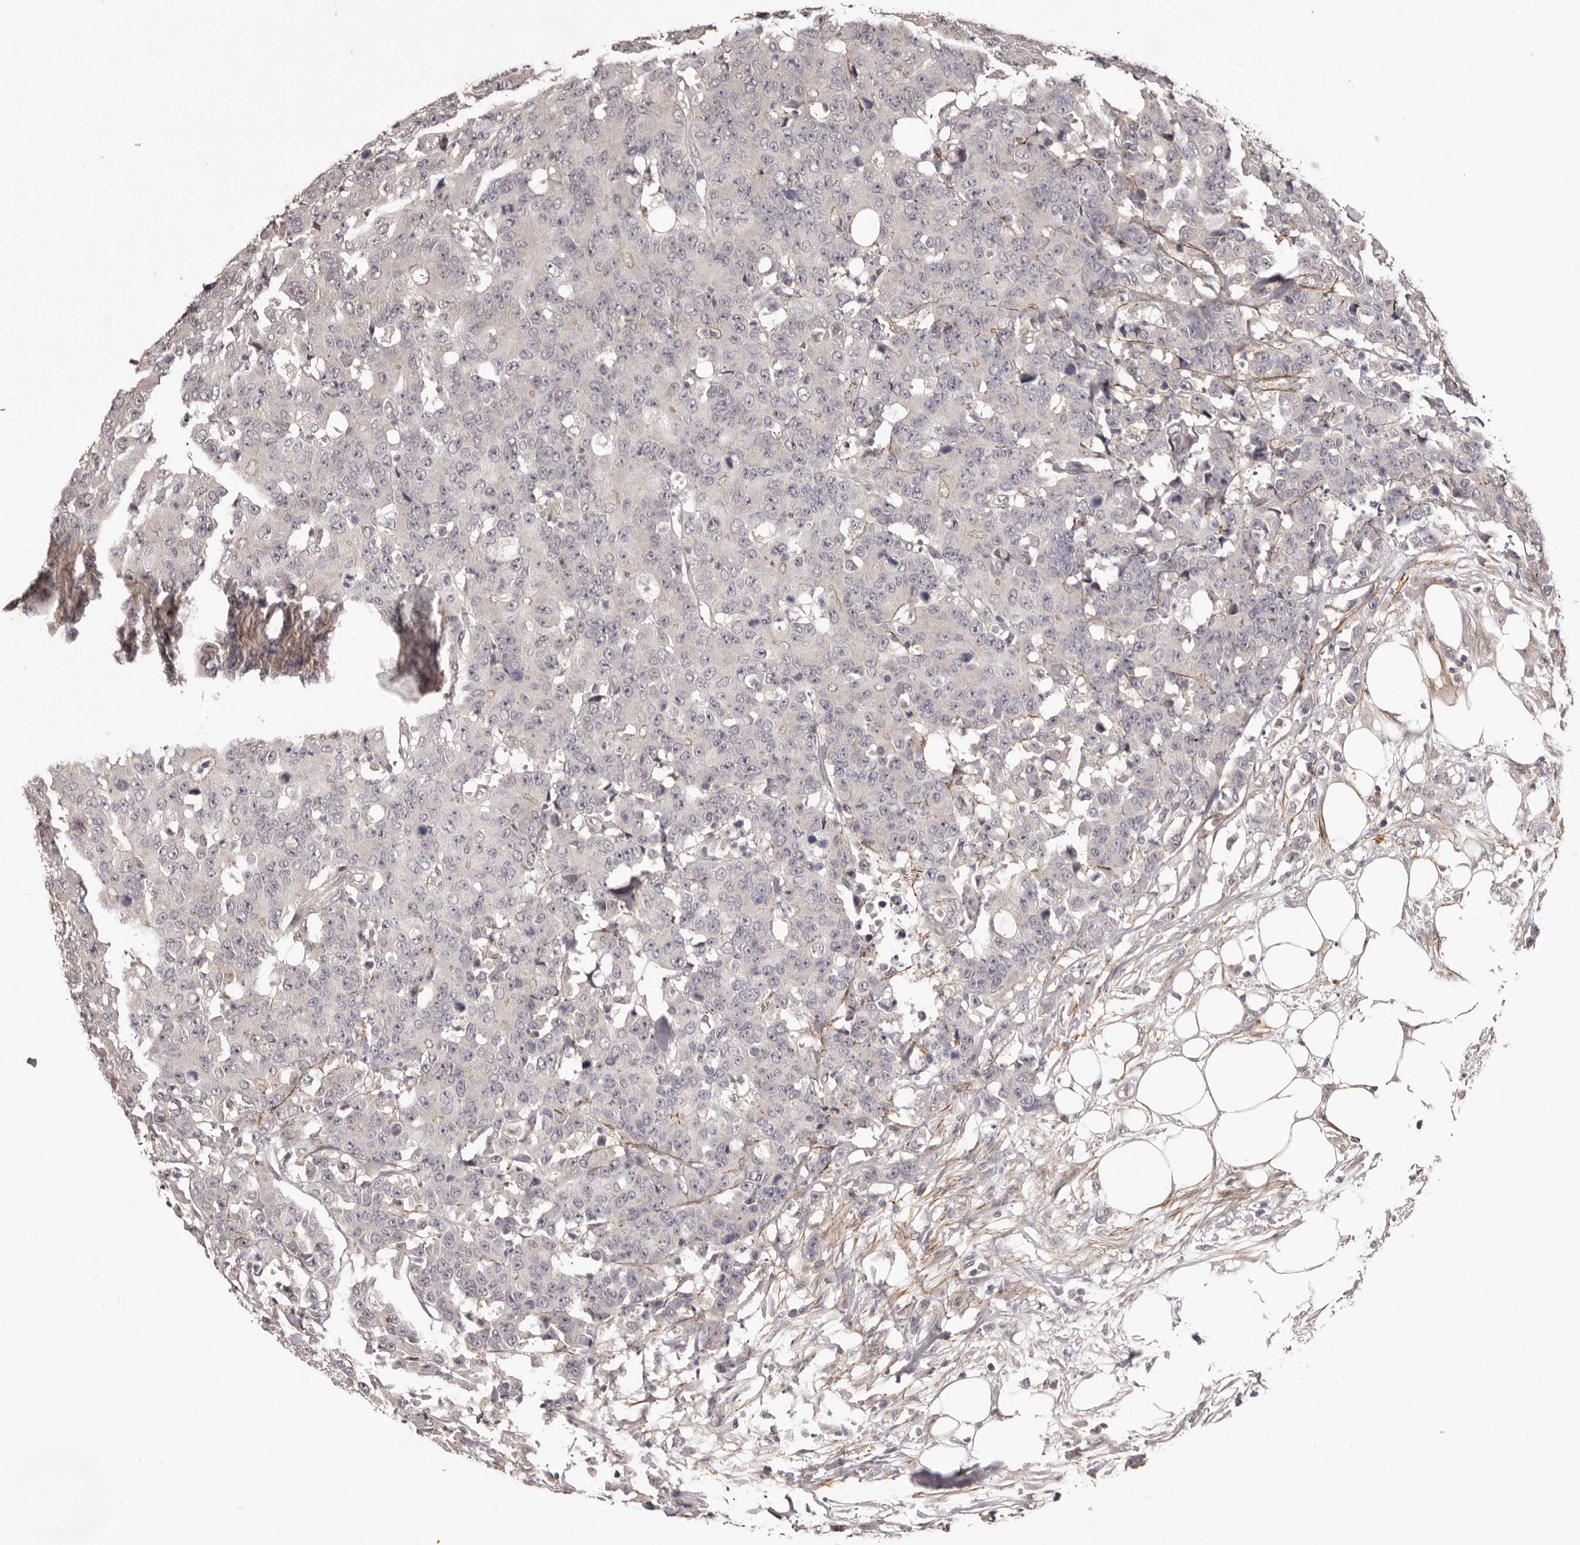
{"staining": {"intensity": "negative", "quantity": "none", "location": "none"}, "tissue": "colorectal cancer", "cell_type": "Tumor cells", "image_type": "cancer", "snomed": [{"axis": "morphology", "description": "Adenocarcinoma, NOS"}, {"axis": "topography", "description": "Colon"}], "caption": "Immunohistochemistry (IHC) of human colorectal adenocarcinoma demonstrates no positivity in tumor cells.", "gene": "HBS1L", "patient": {"sex": "female", "age": 86}}